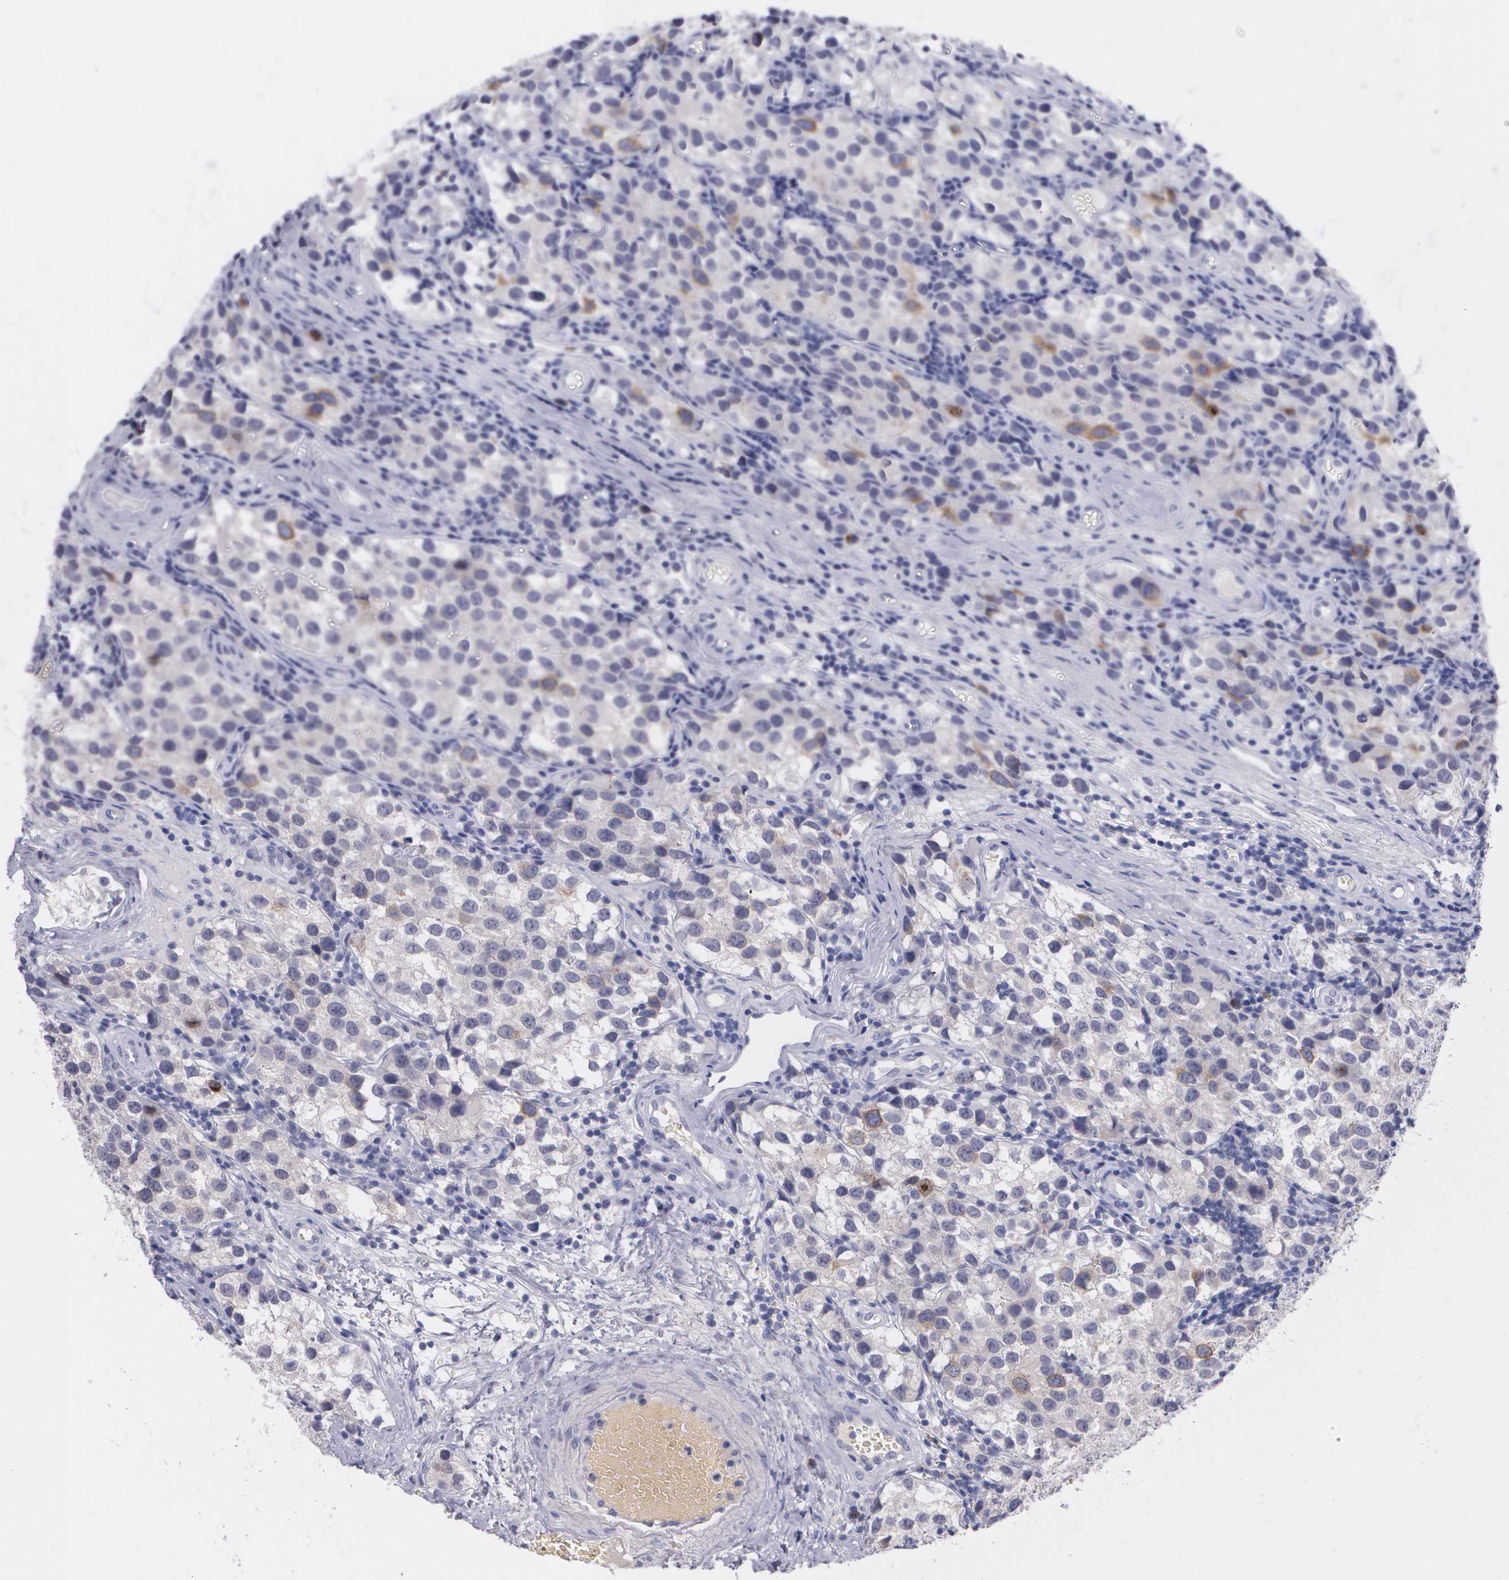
{"staining": {"intensity": "weak", "quantity": "<25%", "location": "cytoplasmic/membranous"}, "tissue": "testis cancer", "cell_type": "Tumor cells", "image_type": "cancer", "snomed": [{"axis": "morphology", "description": "Seminoma, NOS"}, {"axis": "topography", "description": "Testis"}], "caption": "IHC of testis seminoma shows no staining in tumor cells.", "gene": "HMMR", "patient": {"sex": "male", "age": 39}}